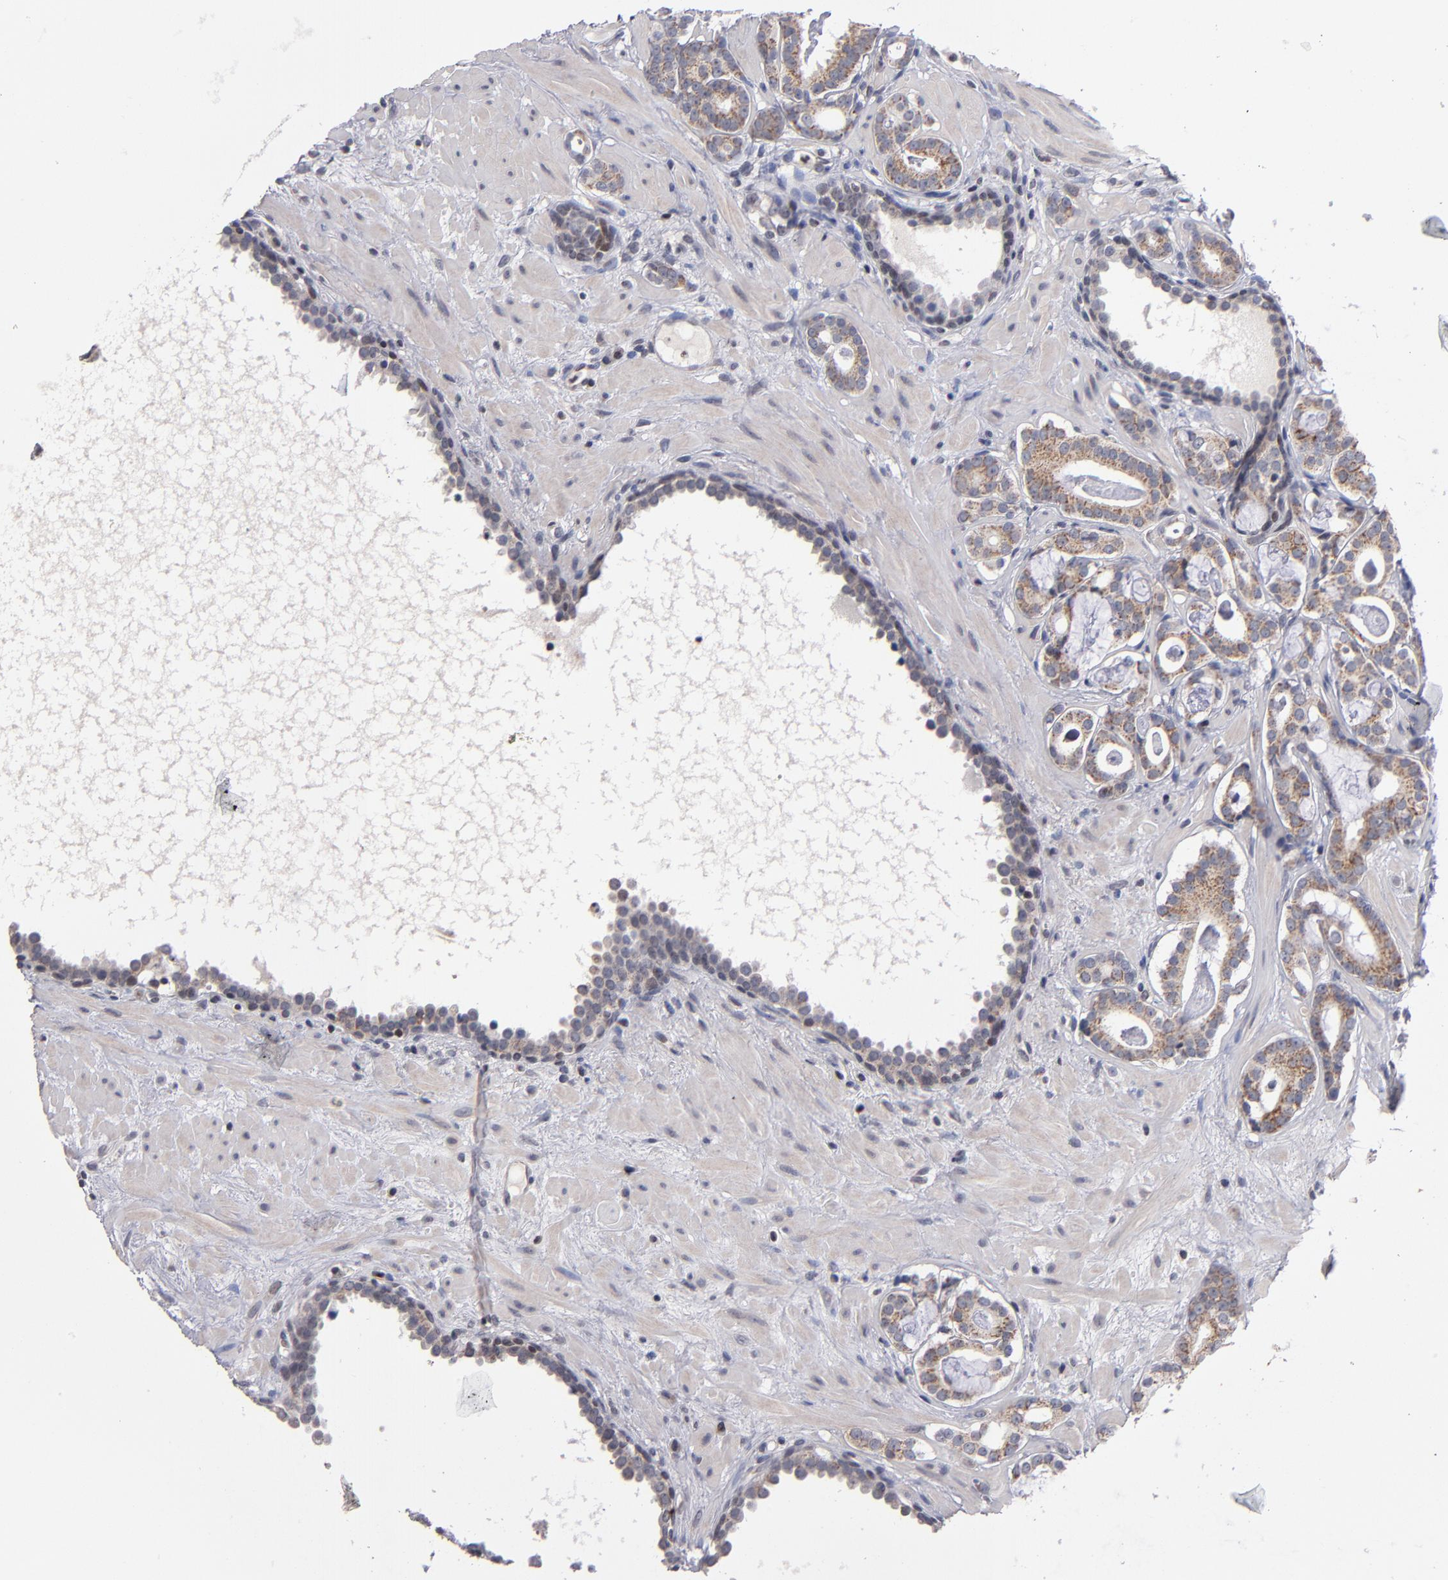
{"staining": {"intensity": "moderate", "quantity": ">75%", "location": "cytoplasmic/membranous"}, "tissue": "prostate cancer", "cell_type": "Tumor cells", "image_type": "cancer", "snomed": [{"axis": "morphology", "description": "Adenocarcinoma, Low grade"}, {"axis": "topography", "description": "Prostate"}], "caption": "Prostate low-grade adenocarcinoma tissue demonstrates moderate cytoplasmic/membranous expression in about >75% of tumor cells", "gene": "ODF2", "patient": {"sex": "male", "age": 57}}